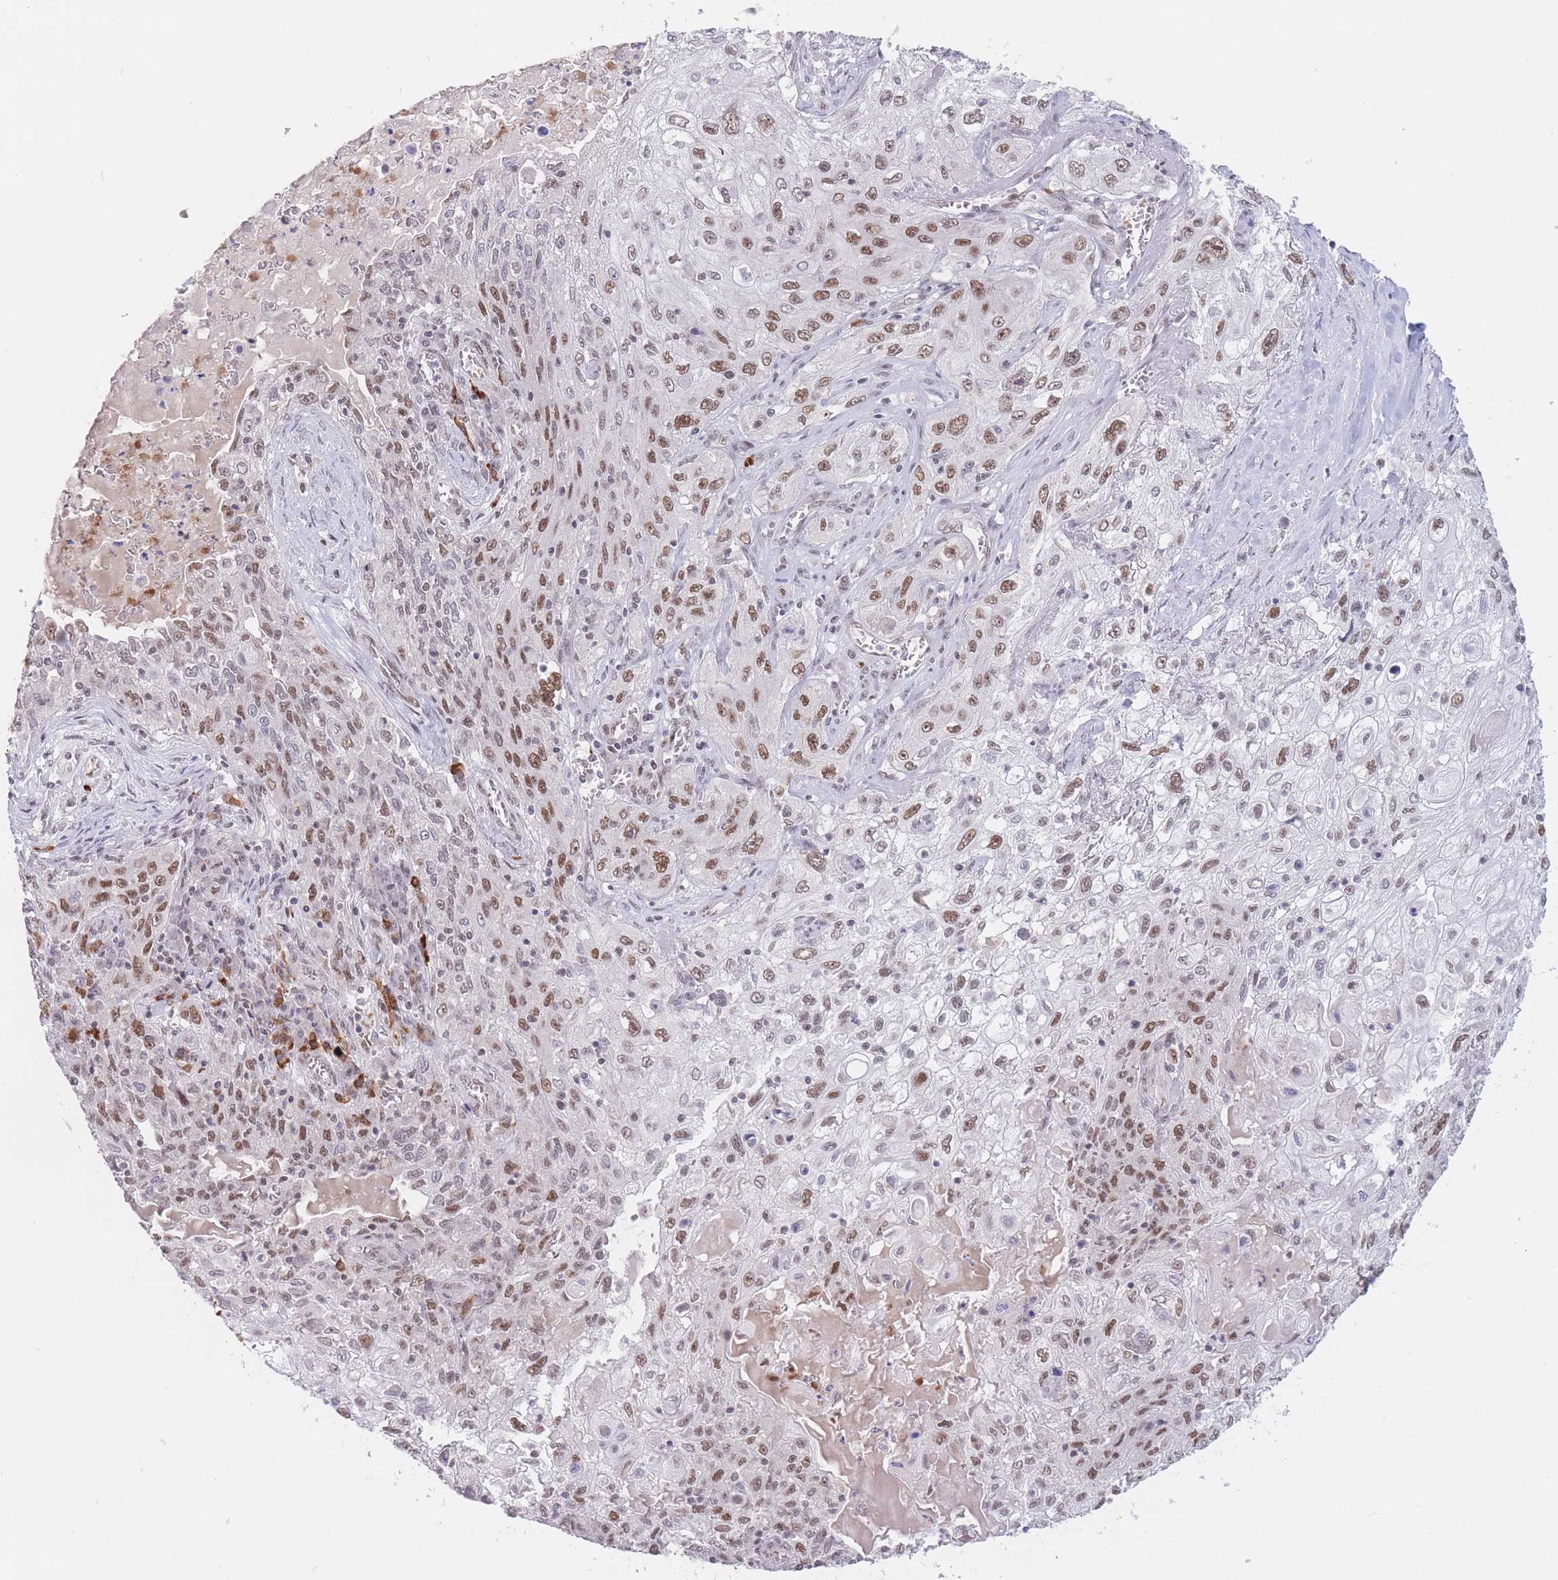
{"staining": {"intensity": "moderate", "quantity": ">75%", "location": "nuclear"}, "tissue": "lung cancer", "cell_type": "Tumor cells", "image_type": "cancer", "snomed": [{"axis": "morphology", "description": "Squamous cell carcinoma, NOS"}, {"axis": "topography", "description": "Lung"}], "caption": "Immunohistochemistry image of human squamous cell carcinoma (lung) stained for a protein (brown), which exhibits medium levels of moderate nuclear positivity in approximately >75% of tumor cells.", "gene": "SMAD9", "patient": {"sex": "female", "age": 69}}